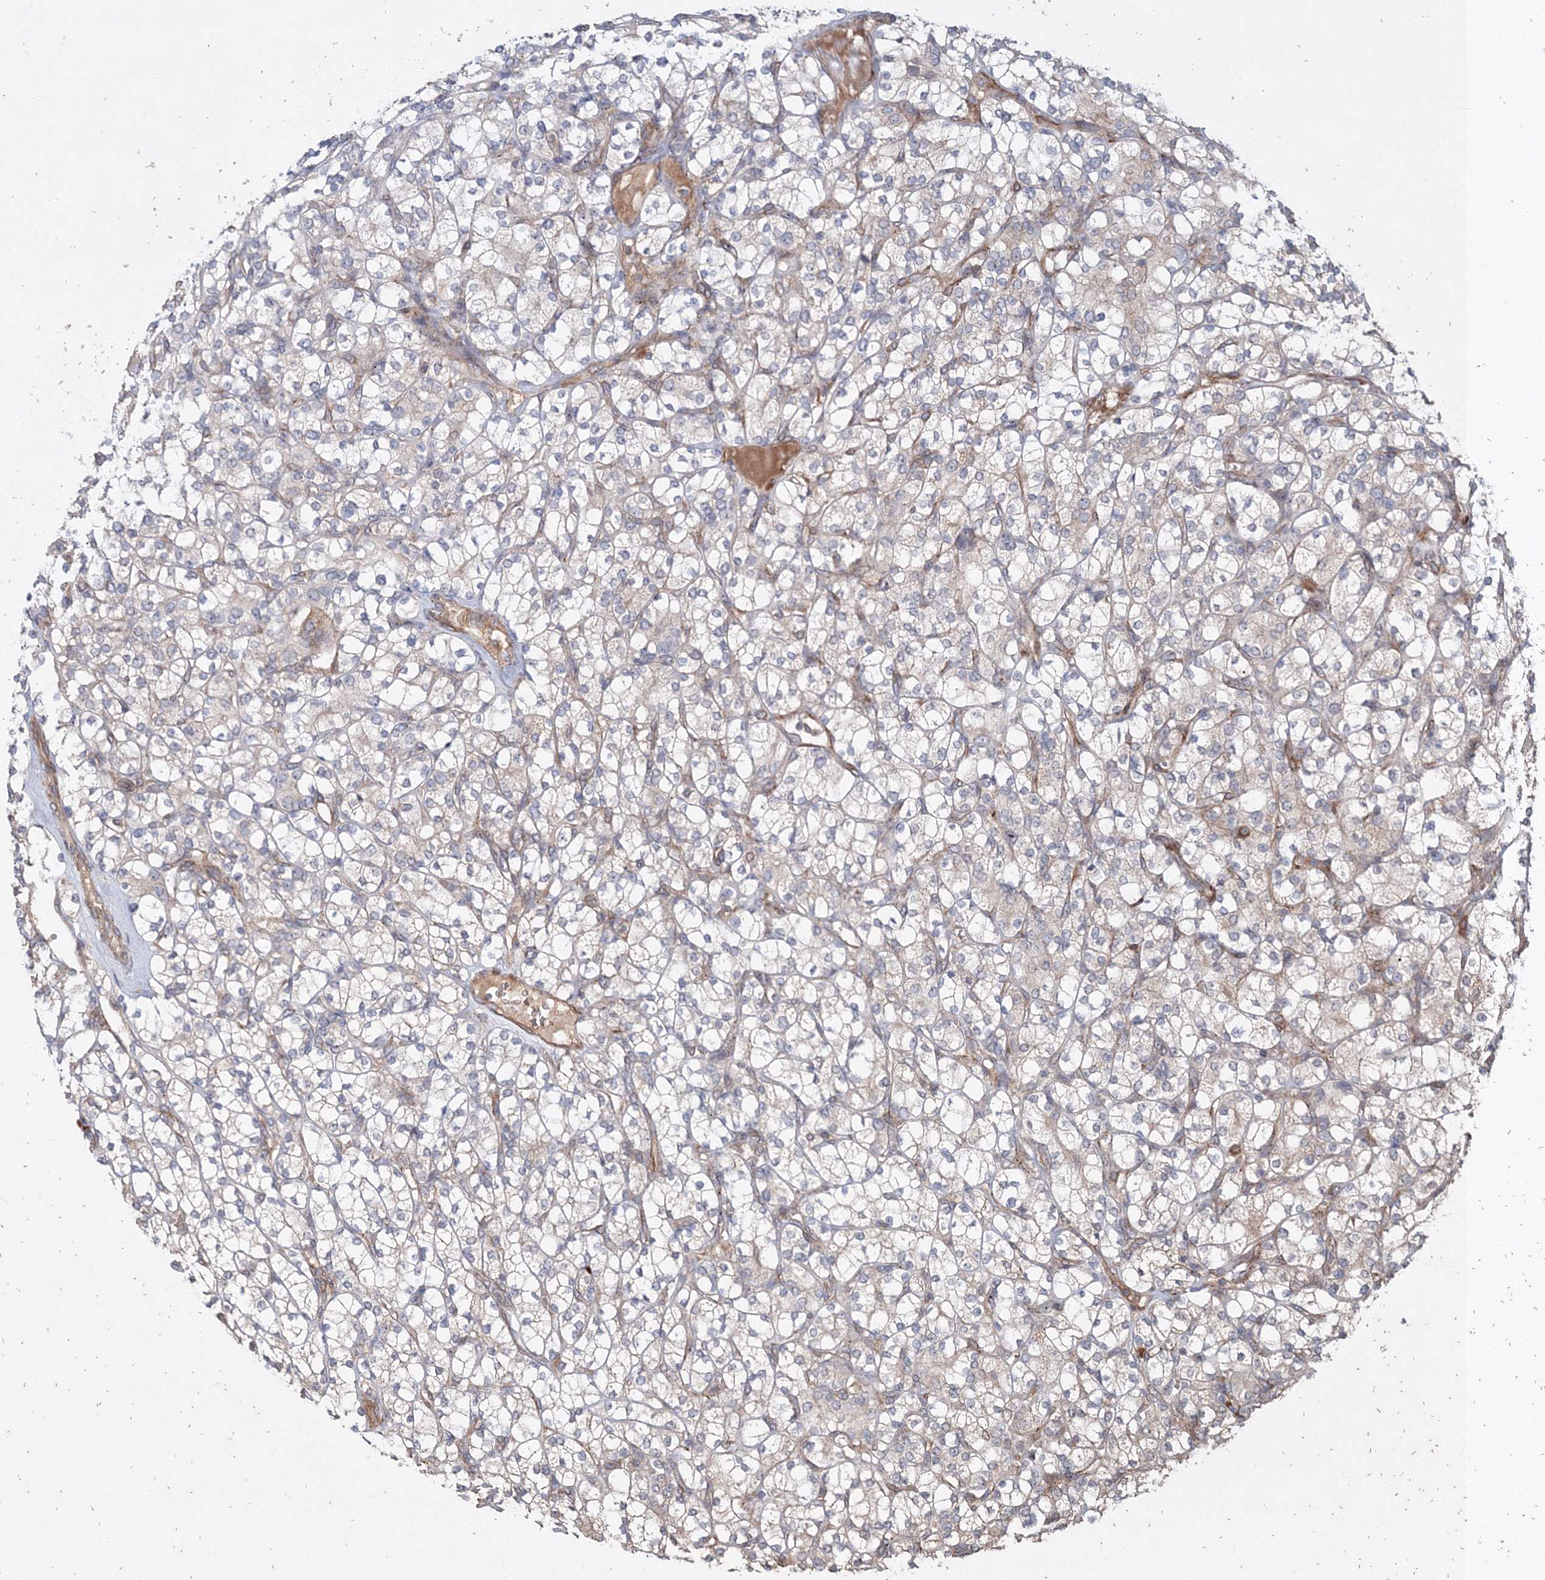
{"staining": {"intensity": "weak", "quantity": "<25%", "location": "cytoplasmic/membranous"}, "tissue": "renal cancer", "cell_type": "Tumor cells", "image_type": "cancer", "snomed": [{"axis": "morphology", "description": "Adenocarcinoma, NOS"}, {"axis": "topography", "description": "Kidney"}], "caption": "This is a image of immunohistochemistry staining of renal cancer, which shows no staining in tumor cells. The staining was performed using DAB to visualize the protein expression in brown, while the nuclei were stained in blue with hematoxylin (Magnification: 20x).", "gene": "NOA1", "patient": {"sex": "male", "age": 77}}